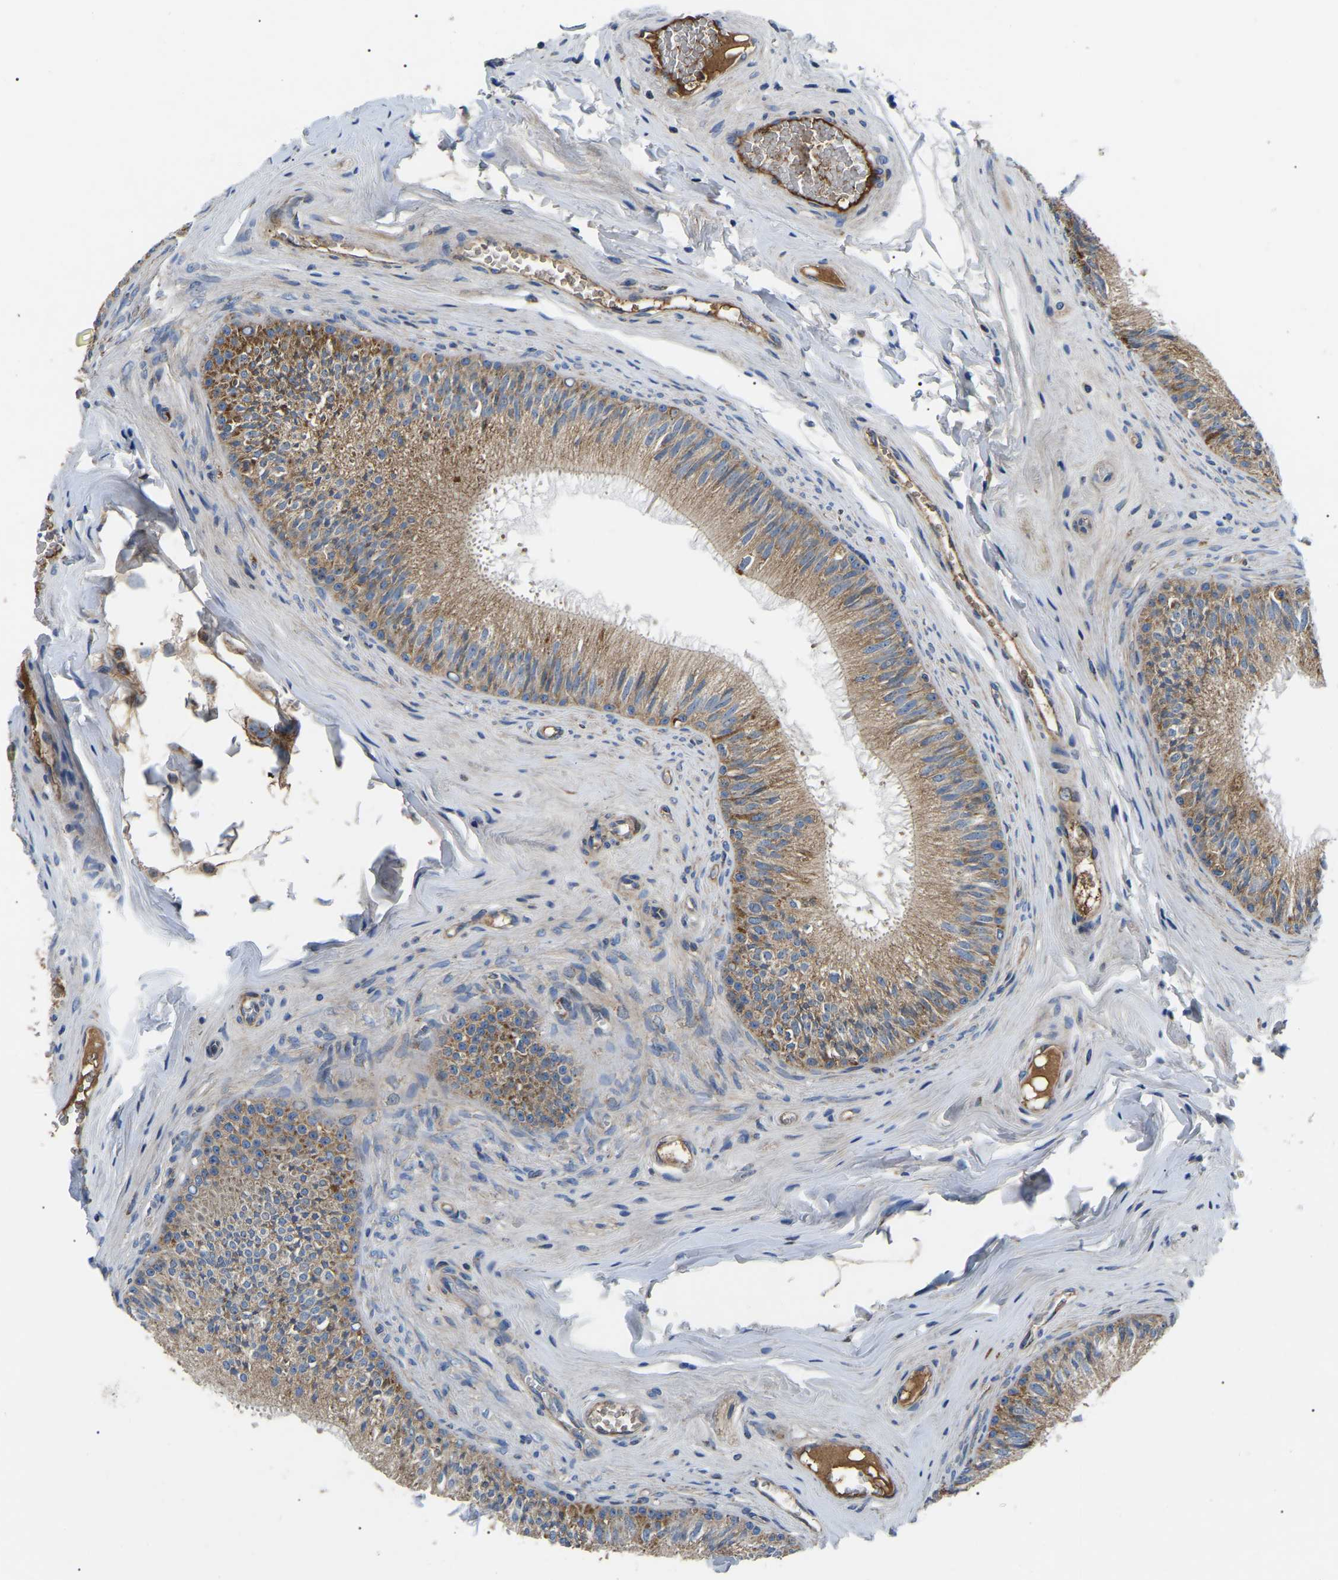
{"staining": {"intensity": "moderate", "quantity": ">75%", "location": "cytoplasmic/membranous"}, "tissue": "epididymis", "cell_type": "Glandular cells", "image_type": "normal", "snomed": [{"axis": "morphology", "description": "Normal tissue, NOS"}, {"axis": "topography", "description": "Testis"}, {"axis": "topography", "description": "Epididymis"}], "caption": "Moderate cytoplasmic/membranous protein expression is identified in approximately >75% of glandular cells in epididymis. The protein is stained brown, and the nuclei are stained in blue (DAB (3,3'-diaminobenzidine) IHC with brightfield microscopy, high magnification).", "gene": "PPM1E", "patient": {"sex": "male", "age": 36}}